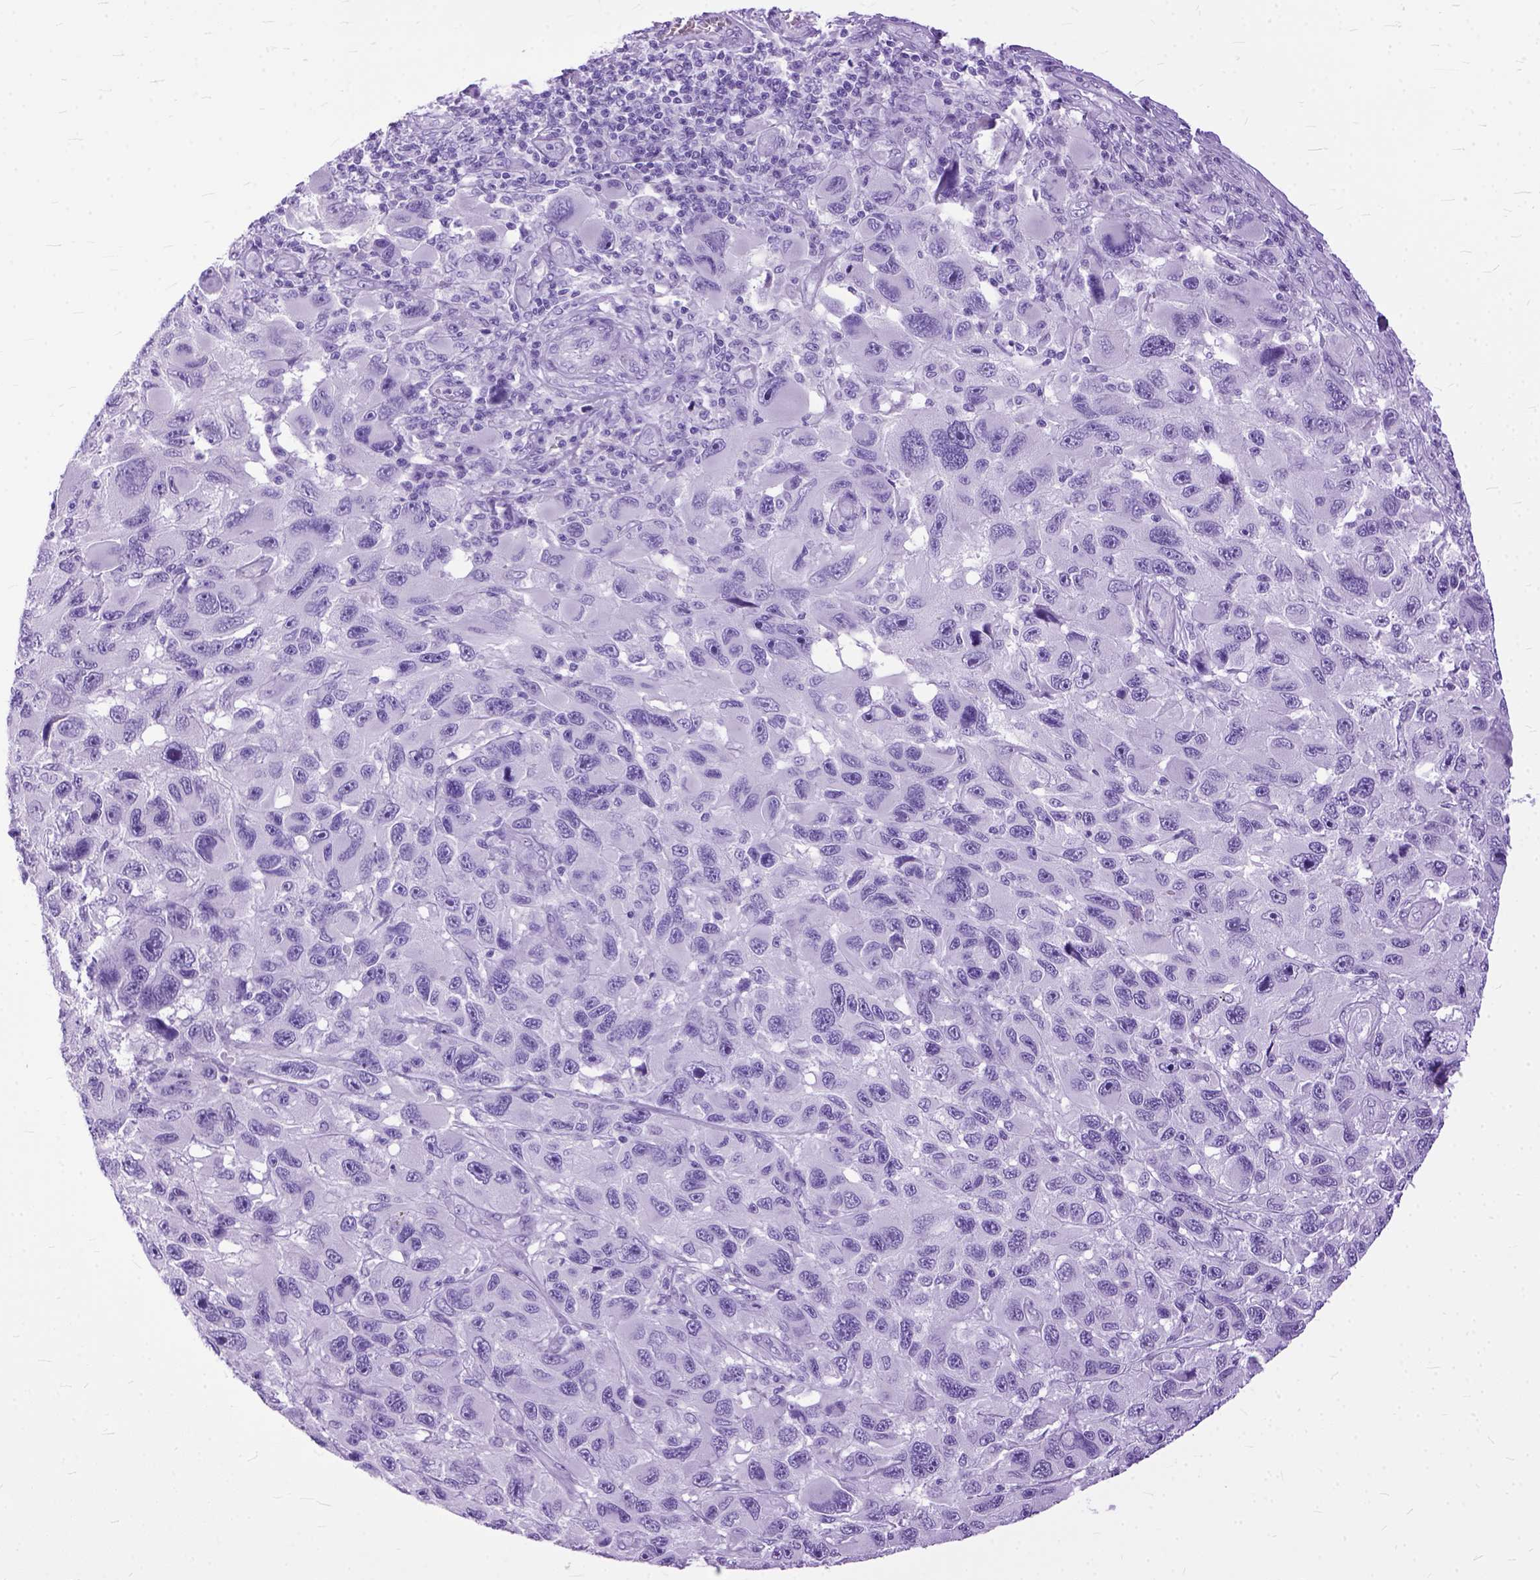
{"staining": {"intensity": "negative", "quantity": "none", "location": "none"}, "tissue": "melanoma", "cell_type": "Tumor cells", "image_type": "cancer", "snomed": [{"axis": "morphology", "description": "Malignant melanoma, NOS"}, {"axis": "topography", "description": "Skin"}], "caption": "The immunohistochemistry (IHC) micrograph has no significant staining in tumor cells of malignant melanoma tissue. The staining is performed using DAB (3,3'-diaminobenzidine) brown chromogen with nuclei counter-stained in using hematoxylin.", "gene": "GNGT1", "patient": {"sex": "male", "age": 53}}